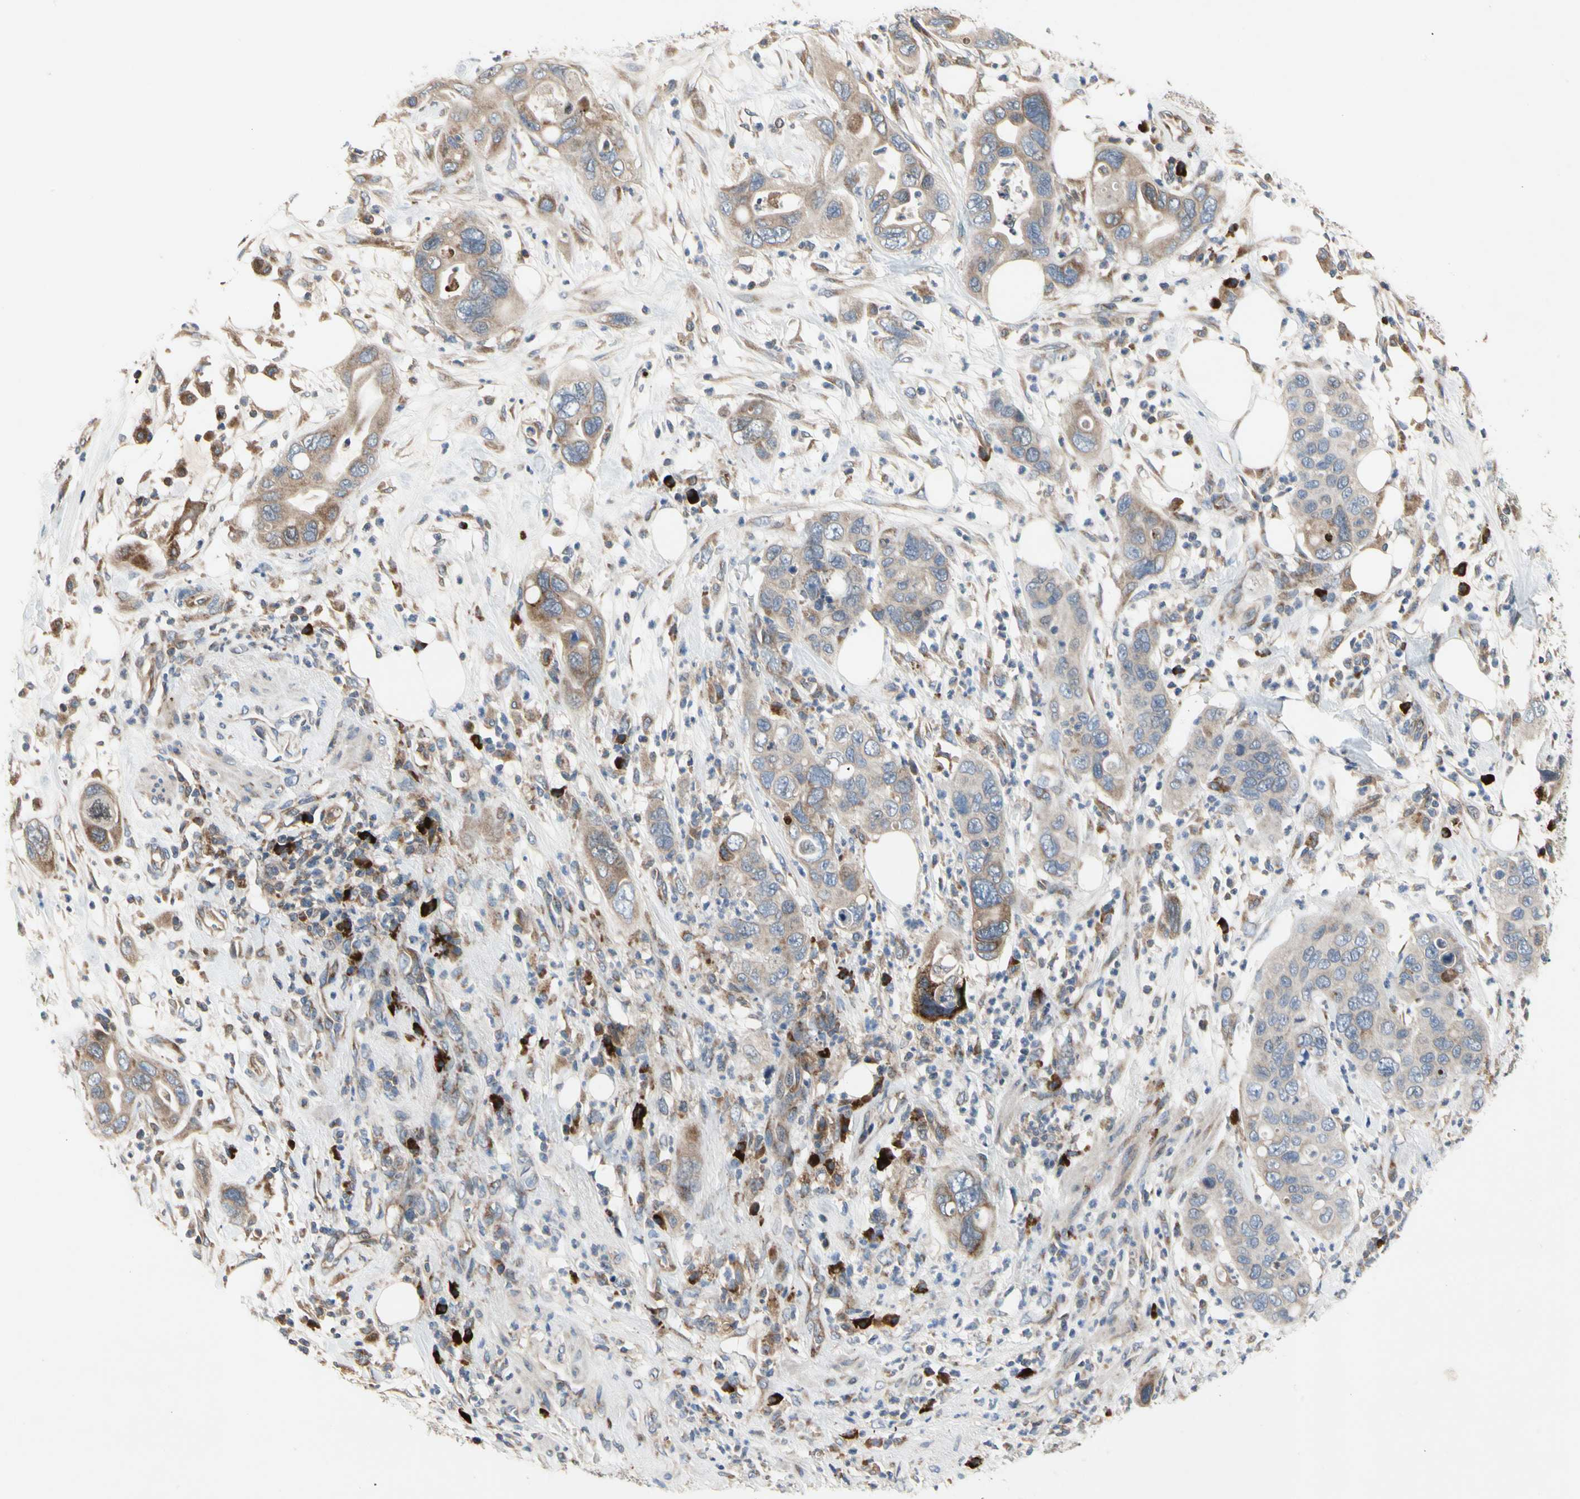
{"staining": {"intensity": "weak", "quantity": ">75%", "location": "cytoplasmic/membranous"}, "tissue": "pancreatic cancer", "cell_type": "Tumor cells", "image_type": "cancer", "snomed": [{"axis": "morphology", "description": "Adenocarcinoma, NOS"}, {"axis": "topography", "description": "Pancreas"}], "caption": "Weak cytoplasmic/membranous protein expression is seen in about >75% of tumor cells in adenocarcinoma (pancreatic).", "gene": "MMEL1", "patient": {"sex": "female", "age": 71}}